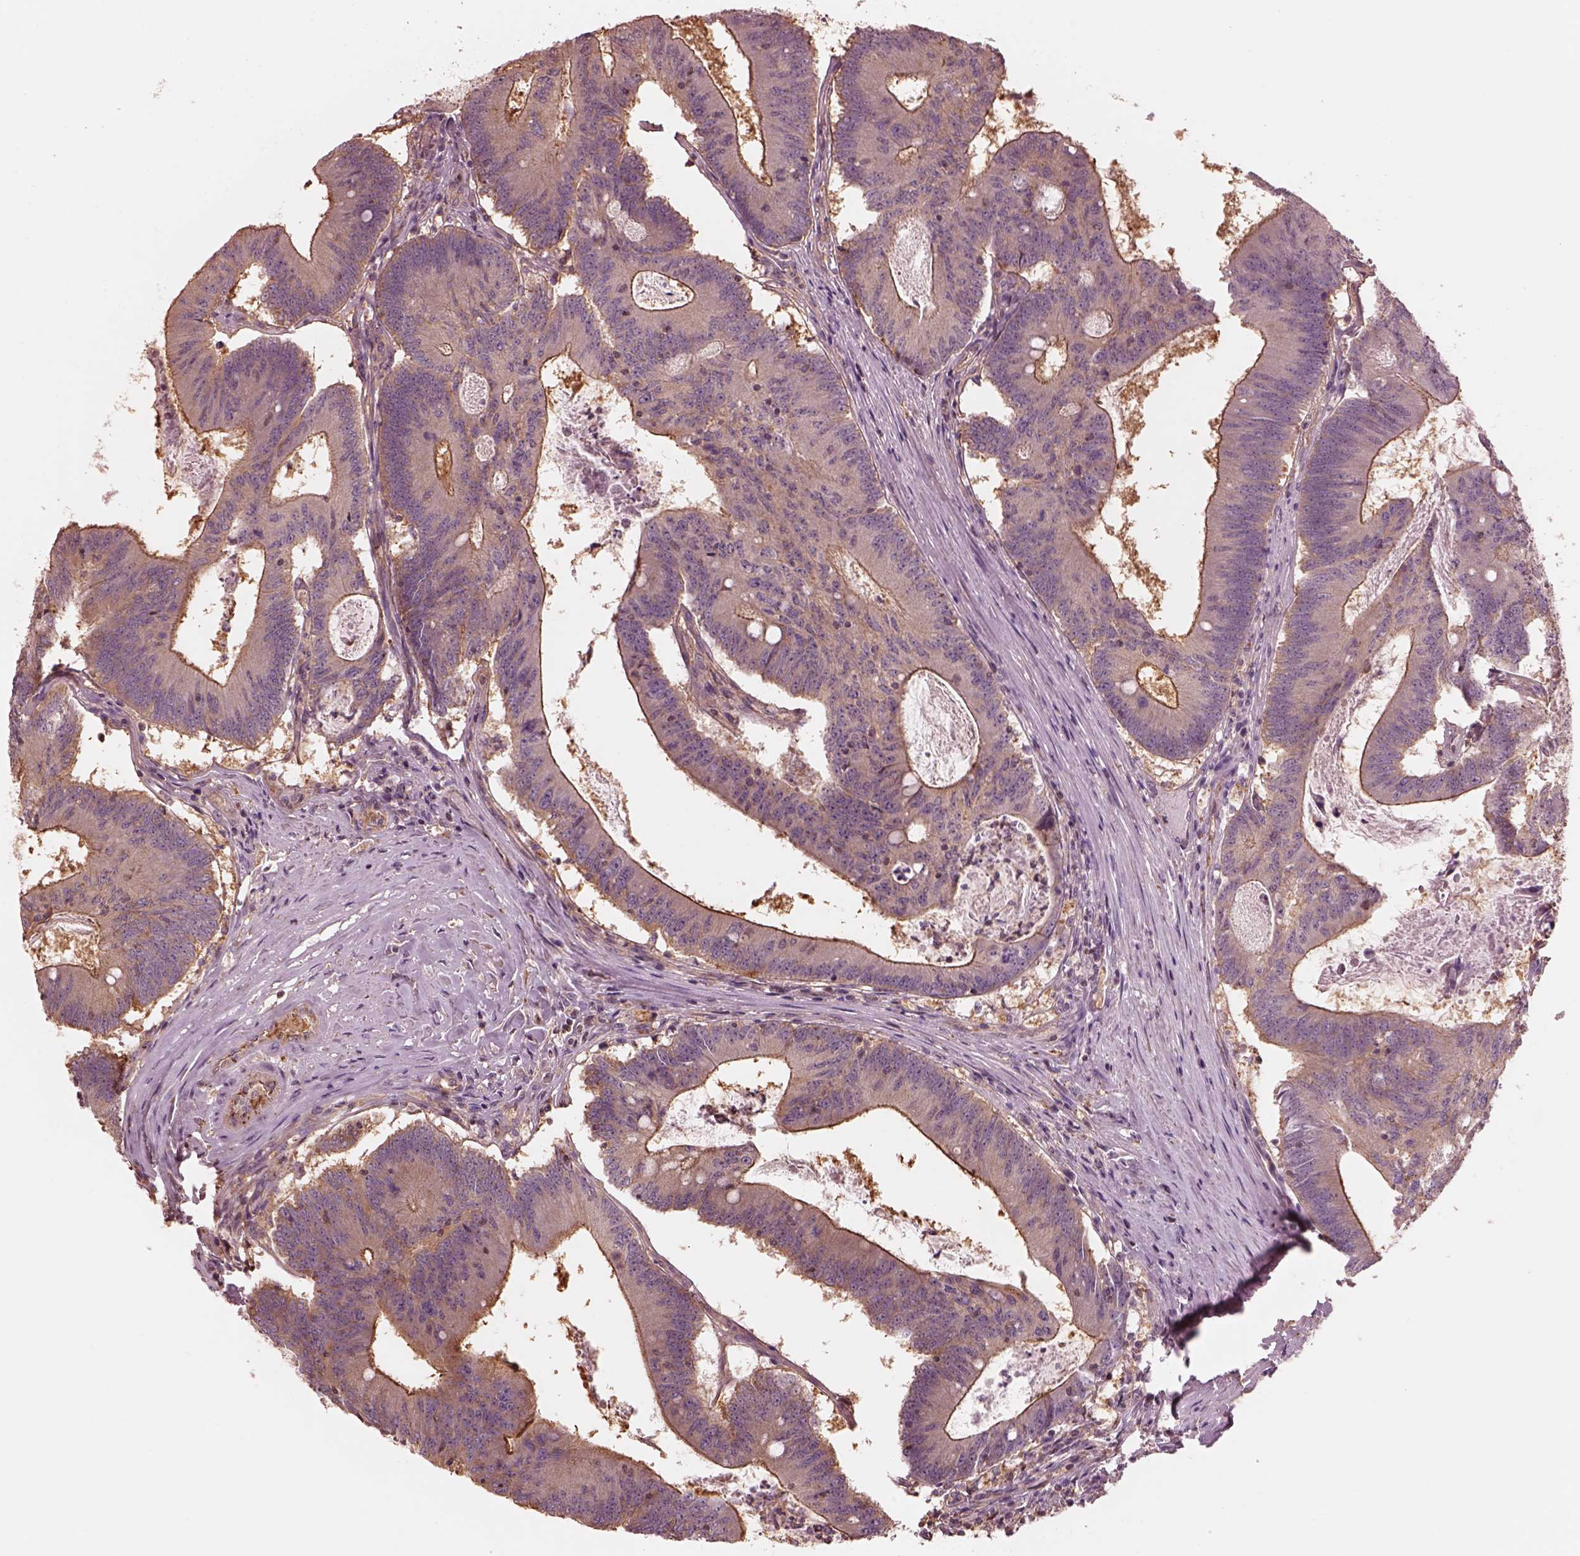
{"staining": {"intensity": "strong", "quantity": "25%-75%", "location": "cytoplasmic/membranous"}, "tissue": "colorectal cancer", "cell_type": "Tumor cells", "image_type": "cancer", "snomed": [{"axis": "morphology", "description": "Adenocarcinoma, NOS"}, {"axis": "topography", "description": "Colon"}], "caption": "Immunohistochemical staining of human colorectal cancer (adenocarcinoma) displays strong cytoplasmic/membranous protein positivity in about 25%-75% of tumor cells.", "gene": "STK33", "patient": {"sex": "female", "age": 70}}